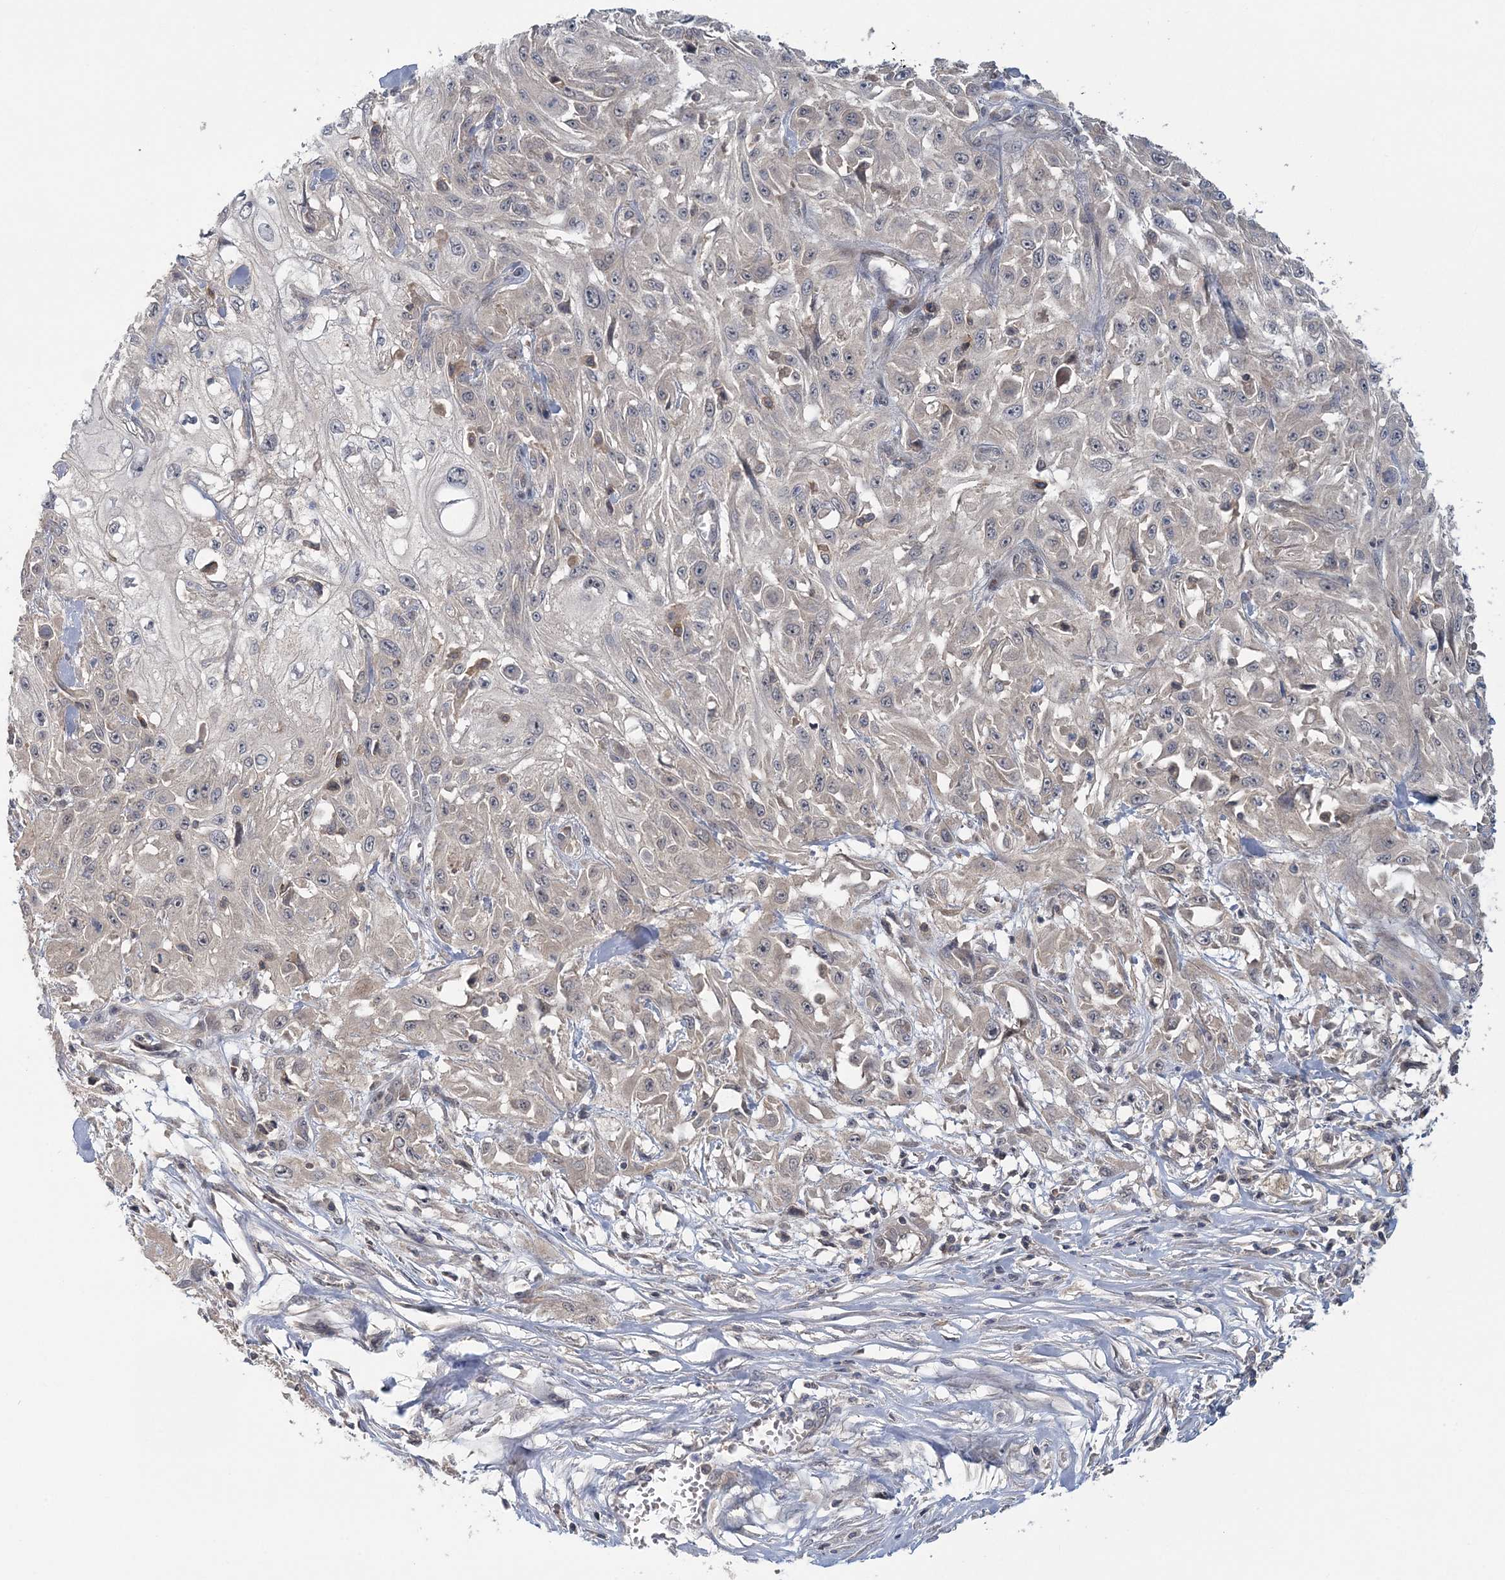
{"staining": {"intensity": "negative", "quantity": "none", "location": "none"}, "tissue": "skin cancer", "cell_type": "Tumor cells", "image_type": "cancer", "snomed": [{"axis": "morphology", "description": "Squamous cell carcinoma, NOS"}, {"axis": "morphology", "description": "Squamous cell carcinoma, metastatic, NOS"}, {"axis": "topography", "description": "Skin"}, {"axis": "topography", "description": "Lymph node"}], "caption": "IHC micrograph of neoplastic tissue: skin cancer stained with DAB (3,3'-diaminobenzidine) reveals no significant protein positivity in tumor cells.", "gene": "RNF25", "patient": {"sex": "male", "age": 75}}